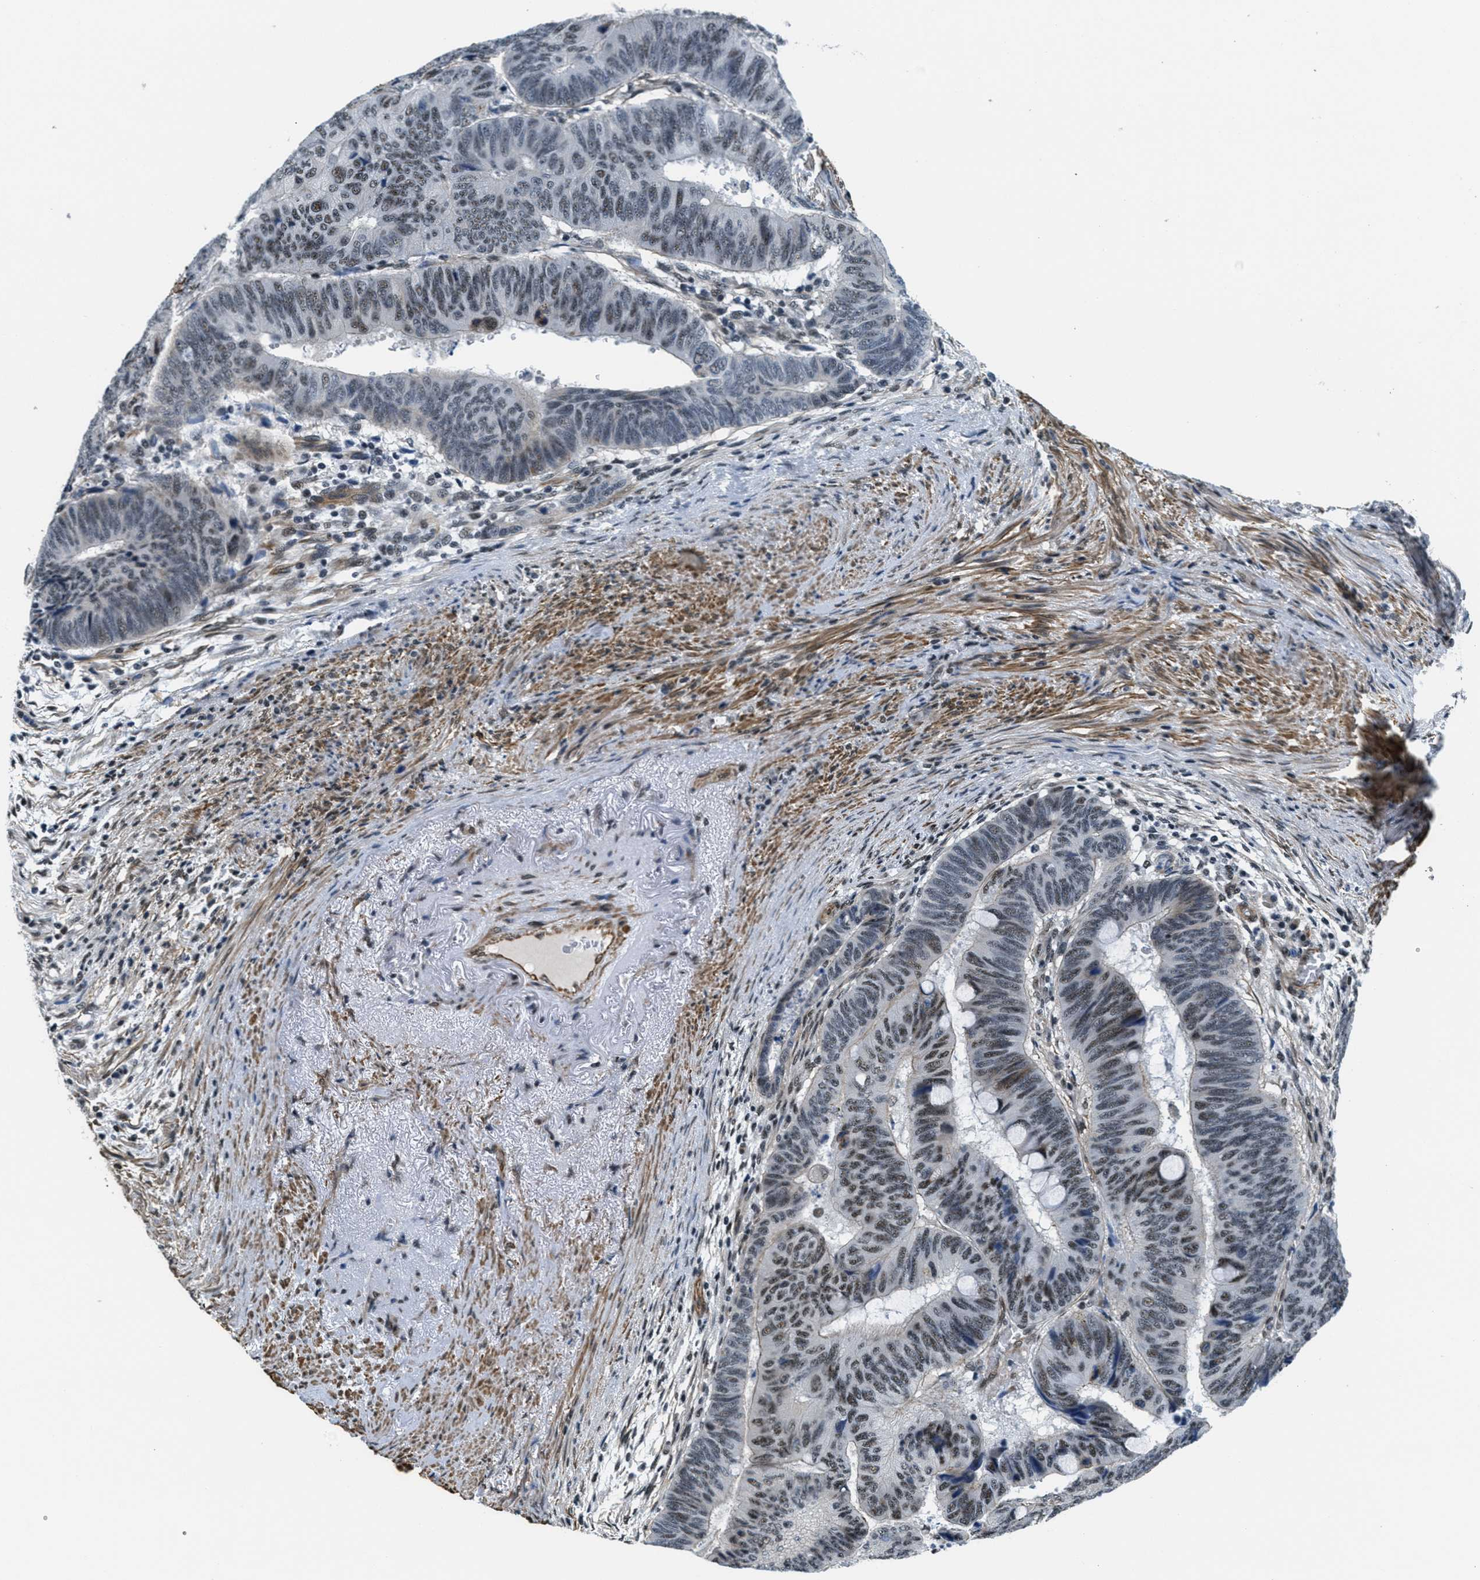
{"staining": {"intensity": "moderate", "quantity": "25%-75%", "location": "nuclear"}, "tissue": "colorectal cancer", "cell_type": "Tumor cells", "image_type": "cancer", "snomed": [{"axis": "morphology", "description": "Normal tissue, NOS"}, {"axis": "morphology", "description": "Adenocarcinoma, NOS"}, {"axis": "topography", "description": "Rectum"}, {"axis": "topography", "description": "Peripheral nerve tissue"}], "caption": "Immunohistochemistry (IHC) micrograph of neoplastic tissue: colorectal cancer (adenocarcinoma) stained using immunohistochemistry exhibits medium levels of moderate protein expression localized specifically in the nuclear of tumor cells, appearing as a nuclear brown color.", "gene": "CFAP36", "patient": {"sex": "male", "age": 92}}